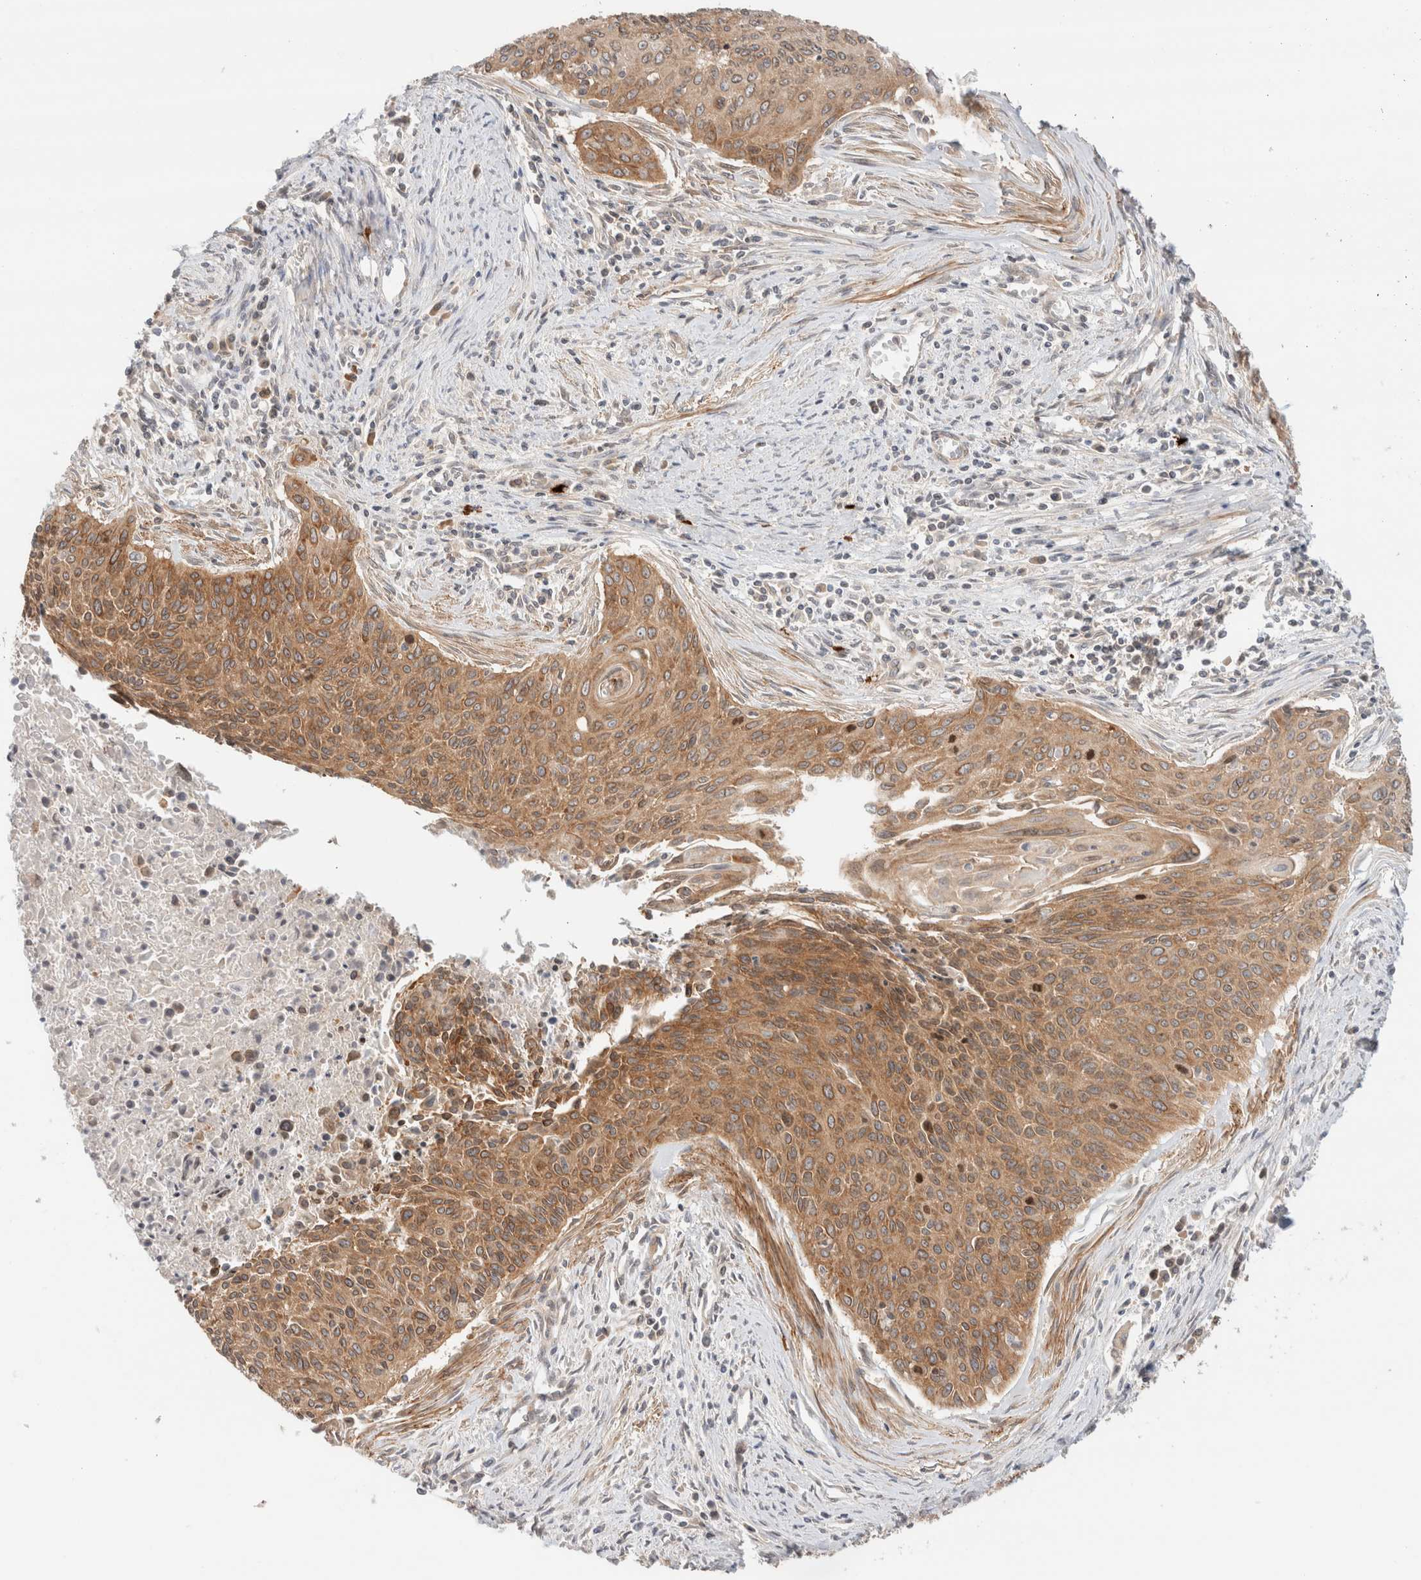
{"staining": {"intensity": "moderate", "quantity": ">75%", "location": "cytoplasmic/membranous"}, "tissue": "cervical cancer", "cell_type": "Tumor cells", "image_type": "cancer", "snomed": [{"axis": "morphology", "description": "Squamous cell carcinoma, NOS"}, {"axis": "topography", "description": "Cervix"}], "caption": "Human squamous cell carcinoma (cervical) stained with a protein marker displays moderate staining in tumor cells.", "gene": "MARK3", "patient": {"sex": "female", "age": 55}}